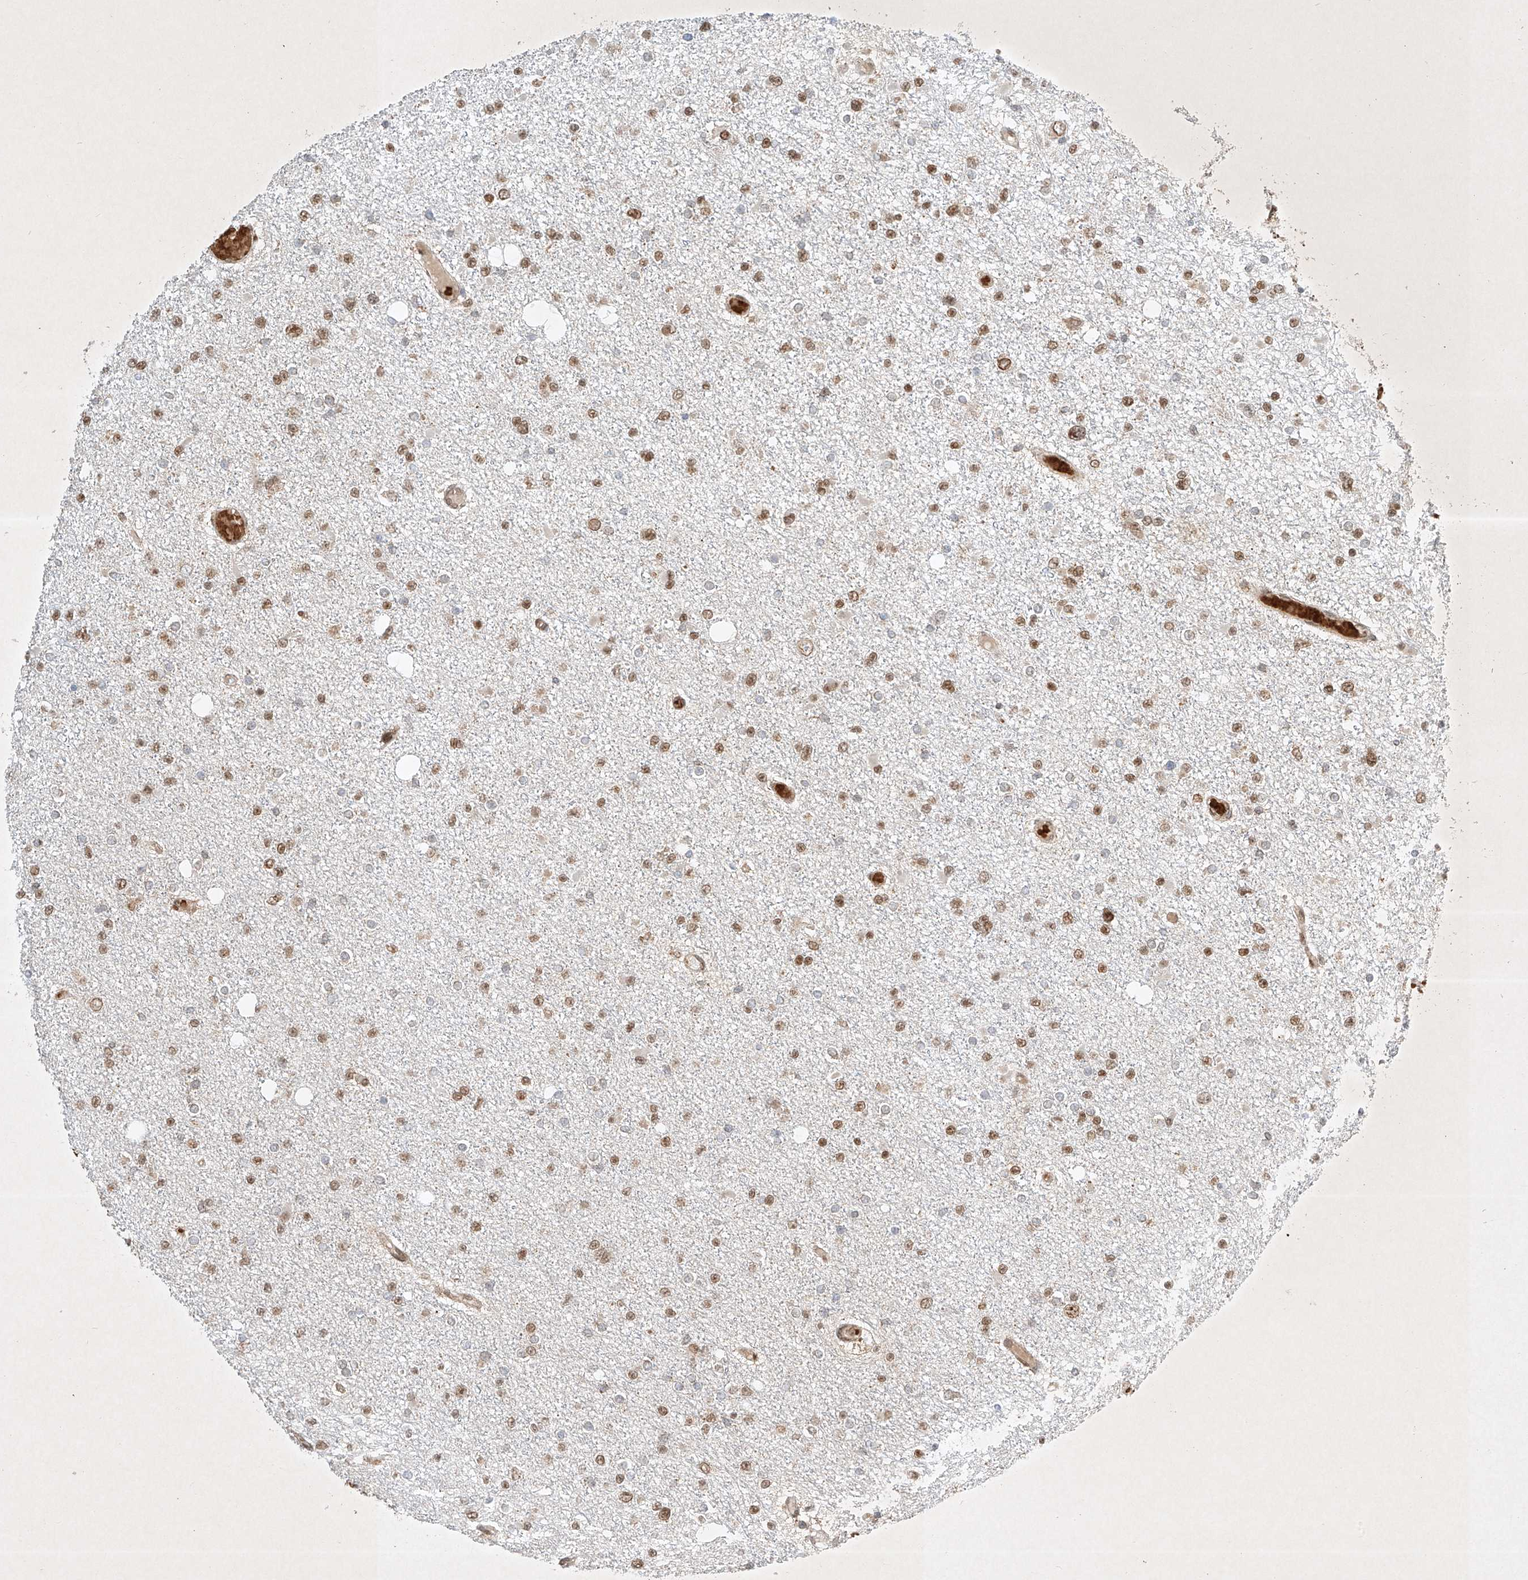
{"staining": {"intensity": "moderate", "quantity": ">75%", "location": "nuclear"}, "tissue": "glioma", "cell_type": "Tumor cells", "image_type": "cancer", "snomed": [{"axis": "morphology", "description": "Glioma, malignant, Low grade"}, {"axis": "topography", "description": "Brain"}], "caption": "Immunohistochemical staining of glioma displays moderate nuclear protein staining in about >75% of tumor cells.", "gene": "EPG5", "patient": {"sex": "female", "age": 22}}